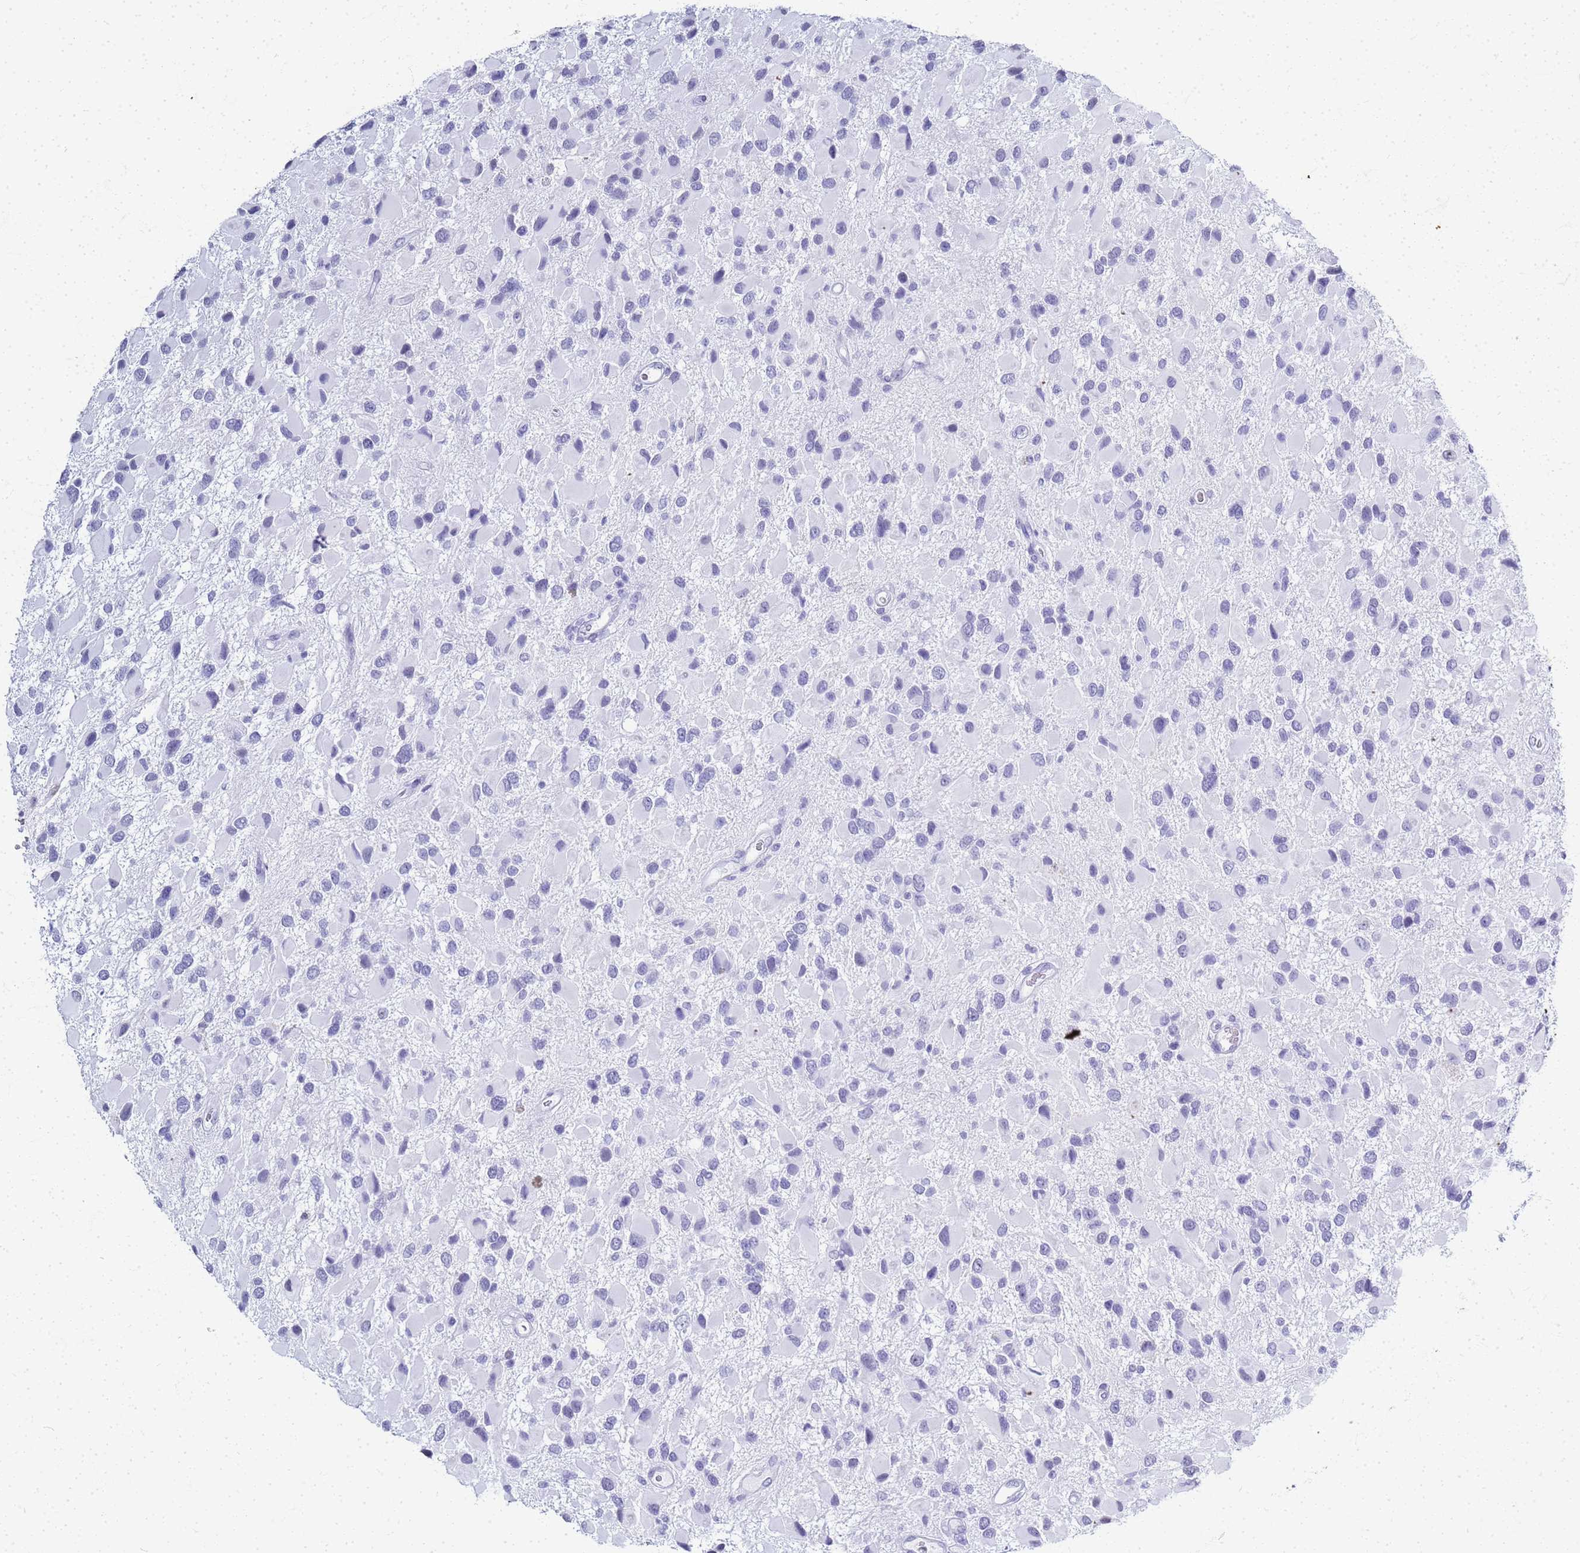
{"staining": {"intensity": "negative", "quantity": "none", "location": "none"}, "tissue": "glioma", "cell_type": "Tumor cells", "image_type": "cancer", "snomed": [{"axis": "morphology", "description": "Glioma, malignant, High grade"}, {"axis": "topography", "description": "Brain"}], "caption": "High power microscopy image of an IHC photomicrograph of glioma, revealing no significant staining in tumor cells.", "gene": "SLC7A9", "patient": {"sex": "male", "age": 53}}